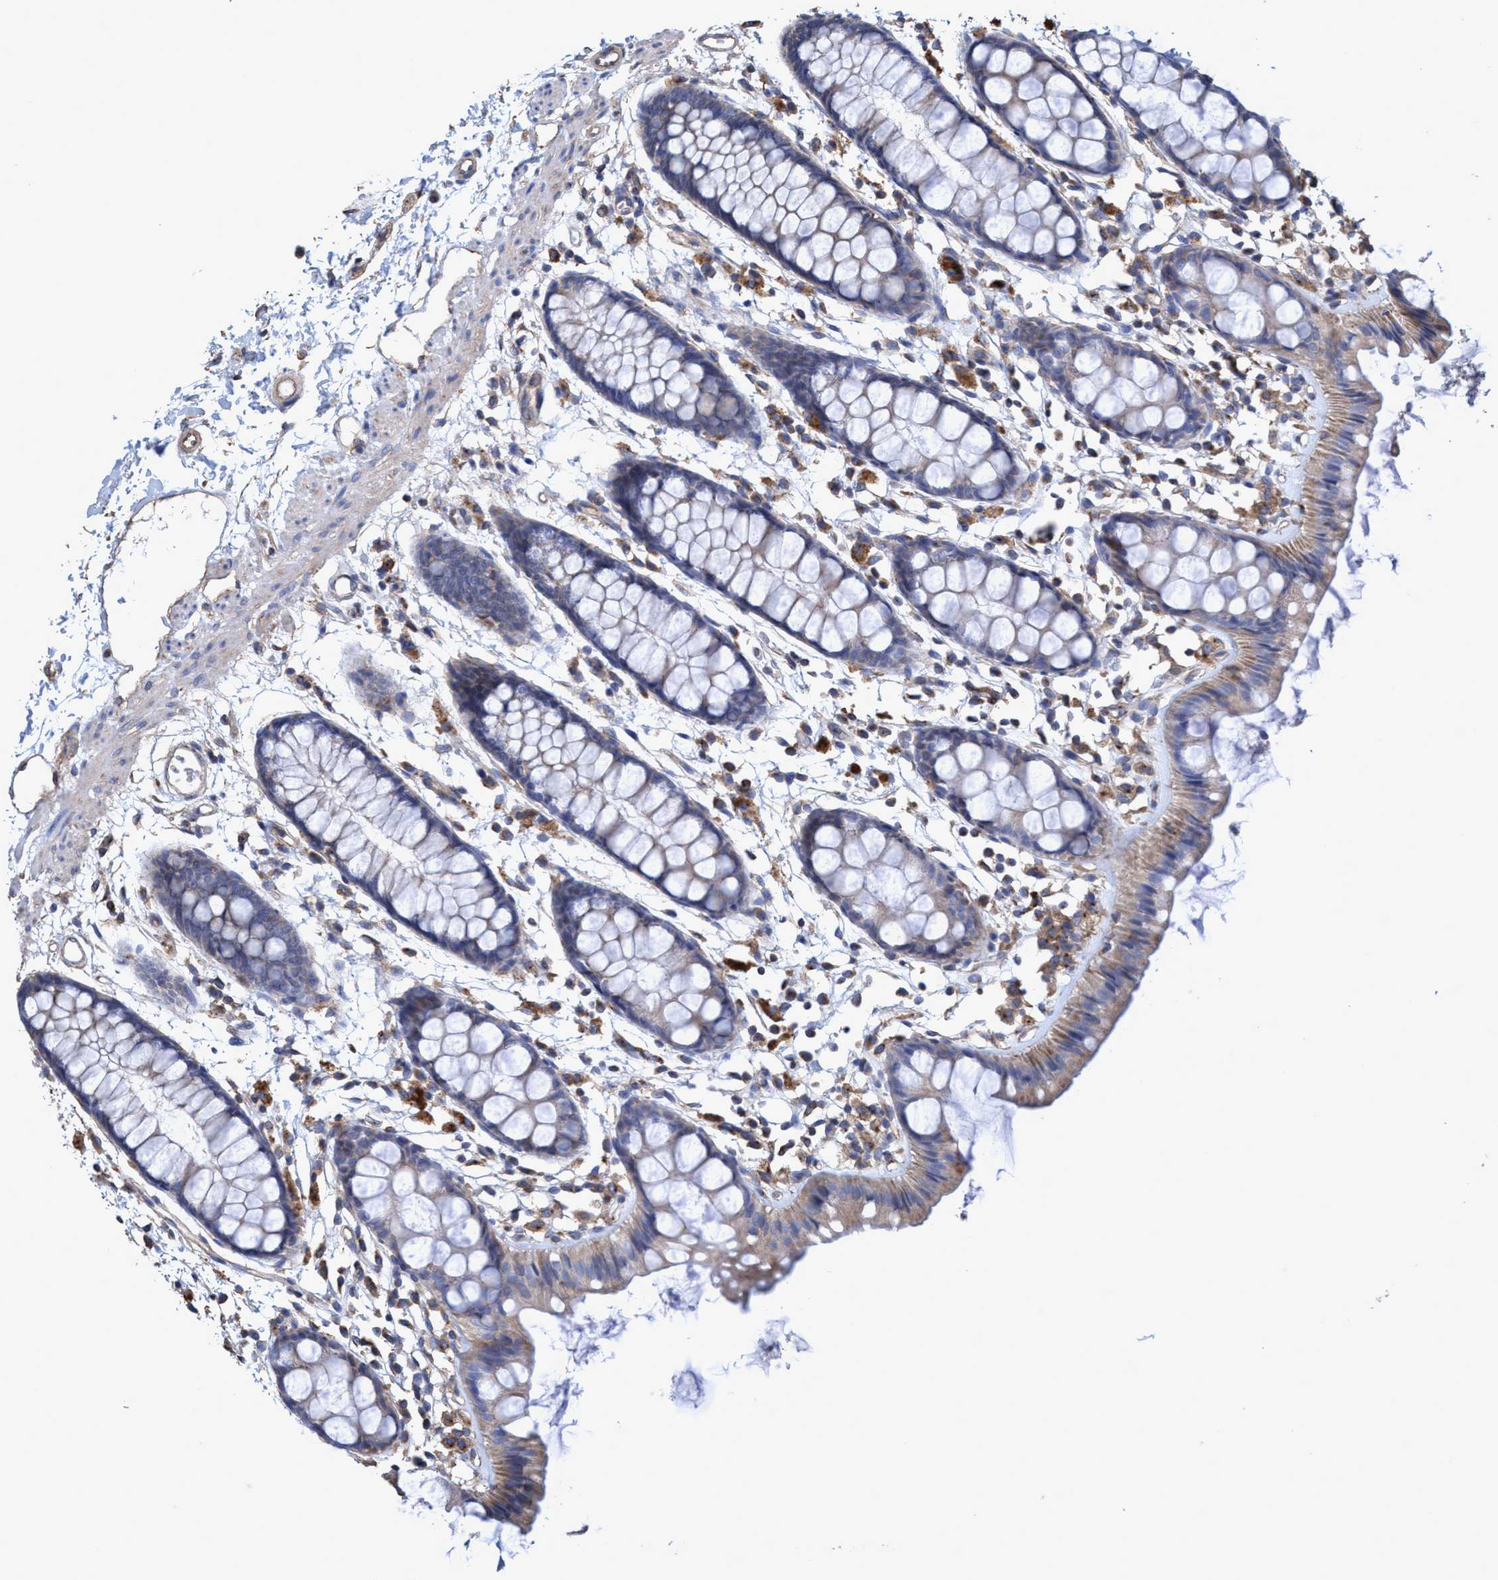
{"staining": {"intensity": "weak", "quantity": "25%-75%", "location": "cytoplasmic/membranous"}, "tissue": "rectum", "cell_type": "Glandular cells", "image_type": "normal", "snomed": [{"axis": "morphology", "description": "Normal tissue, NOS"}, {"axis": "topography", "description": "Rectum"}], "caption": "Rectum stained for a protein reveals weak cytoplasmic/membranous positivity in glandular cells. The staining is performed using DAB brown chromogen to label protein expression. The nuclei are counter-stained blue using hematoxylin.", "gene": "BICD2", "patient": {"sex": "female", "age": 66}}